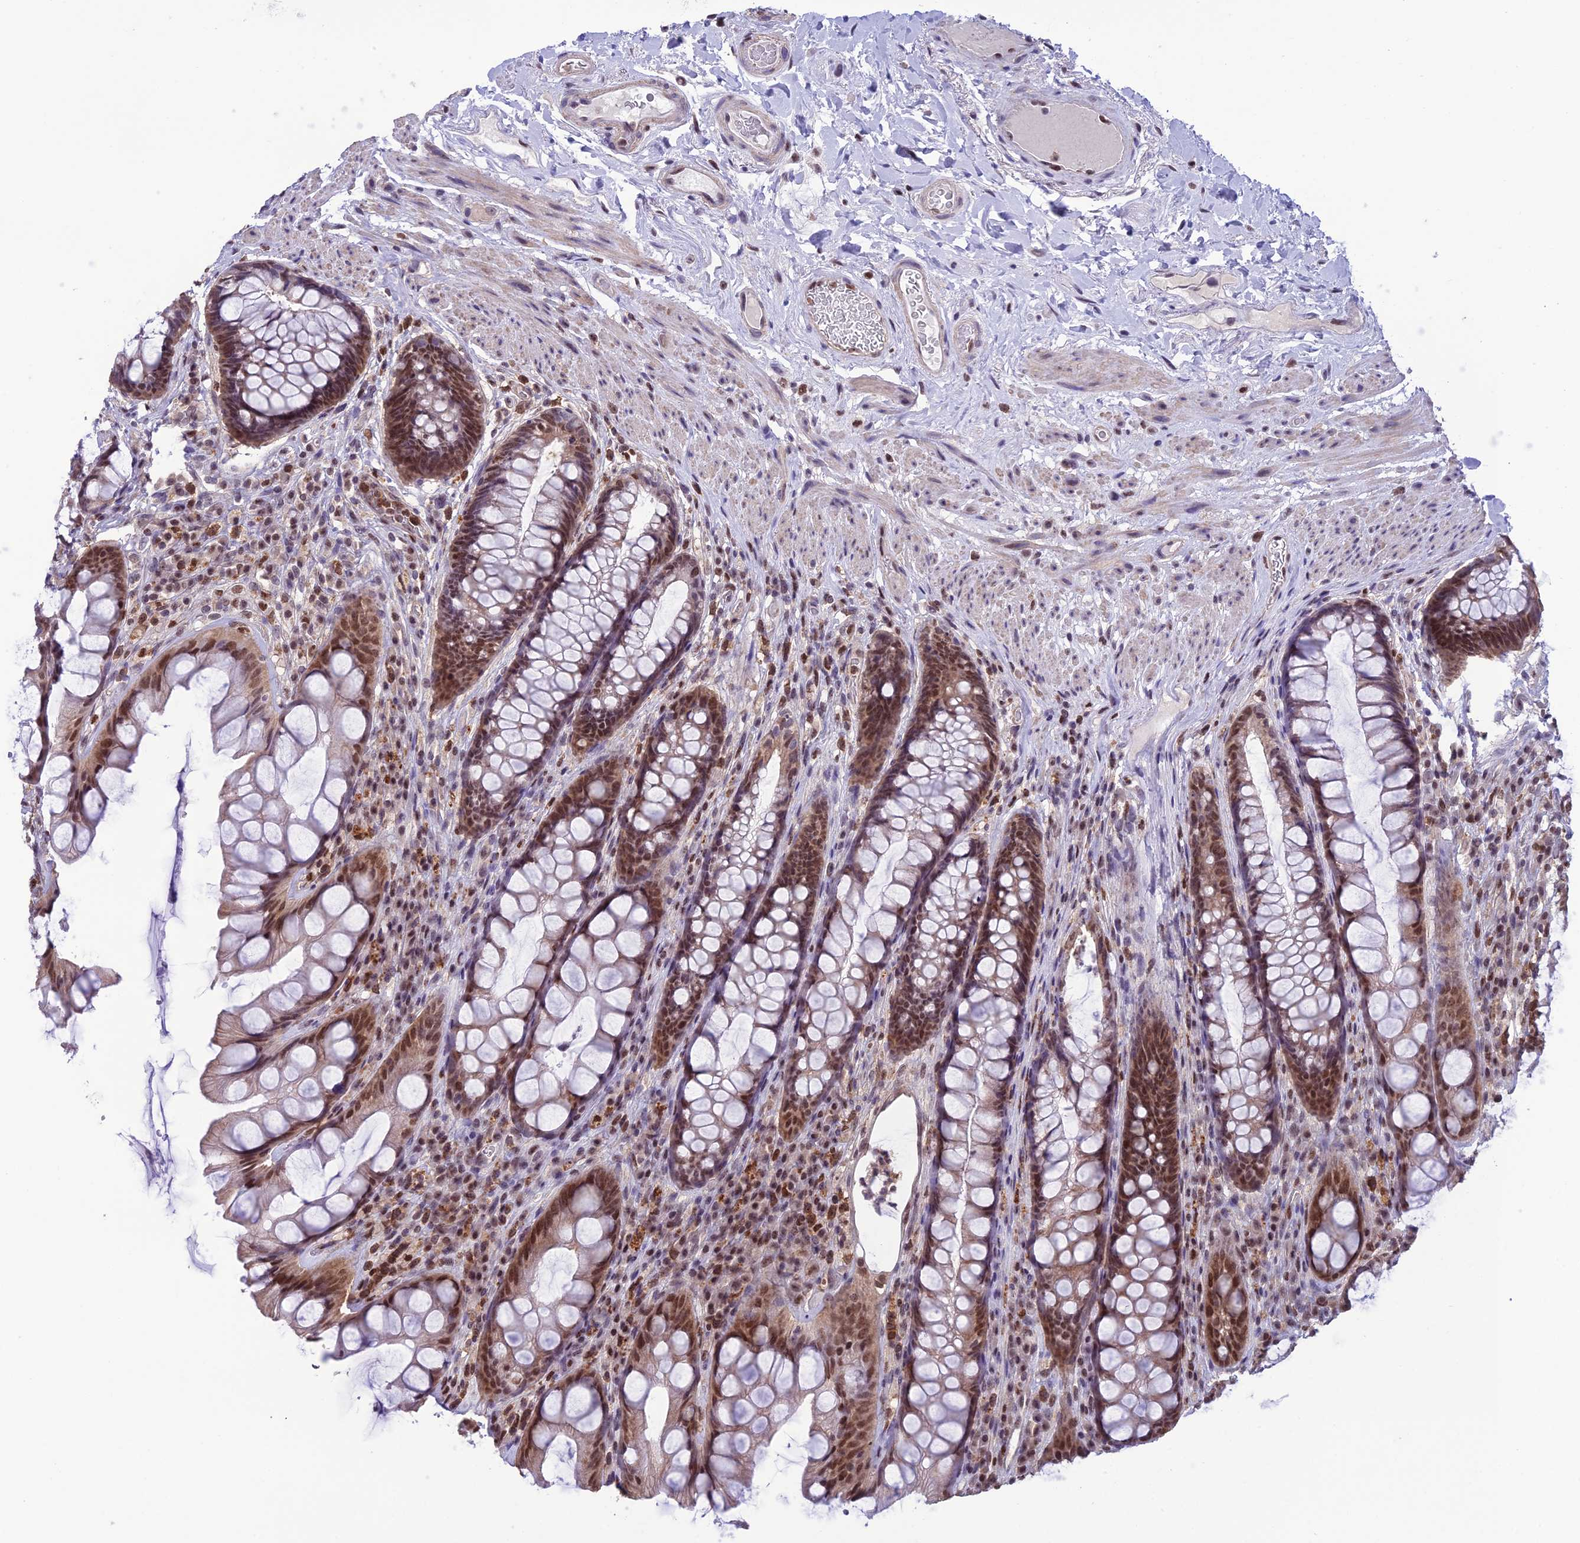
{"staining": {"intensity": "moderate", "quantity": ">75%", "location": "nuclear"}, "tissue": "rectum", "cell_type": "Glandular cells", "image_type": "normal", "snomed": [{"axis": "morphology", "description": "Normal tissue, NOS"}, {"axis": "topography", "description": "Rectum"}], "caption": "High-magnification brightfield microscopy of benign rectum stained with DAB (brown) and counterstained with hematoxylin (blue). glandular cells exhibit moderate nuclear positivity is identified in about>75% of cells.", "gene": "MIS12", "patient": {"sex": "male", "age": 74}}